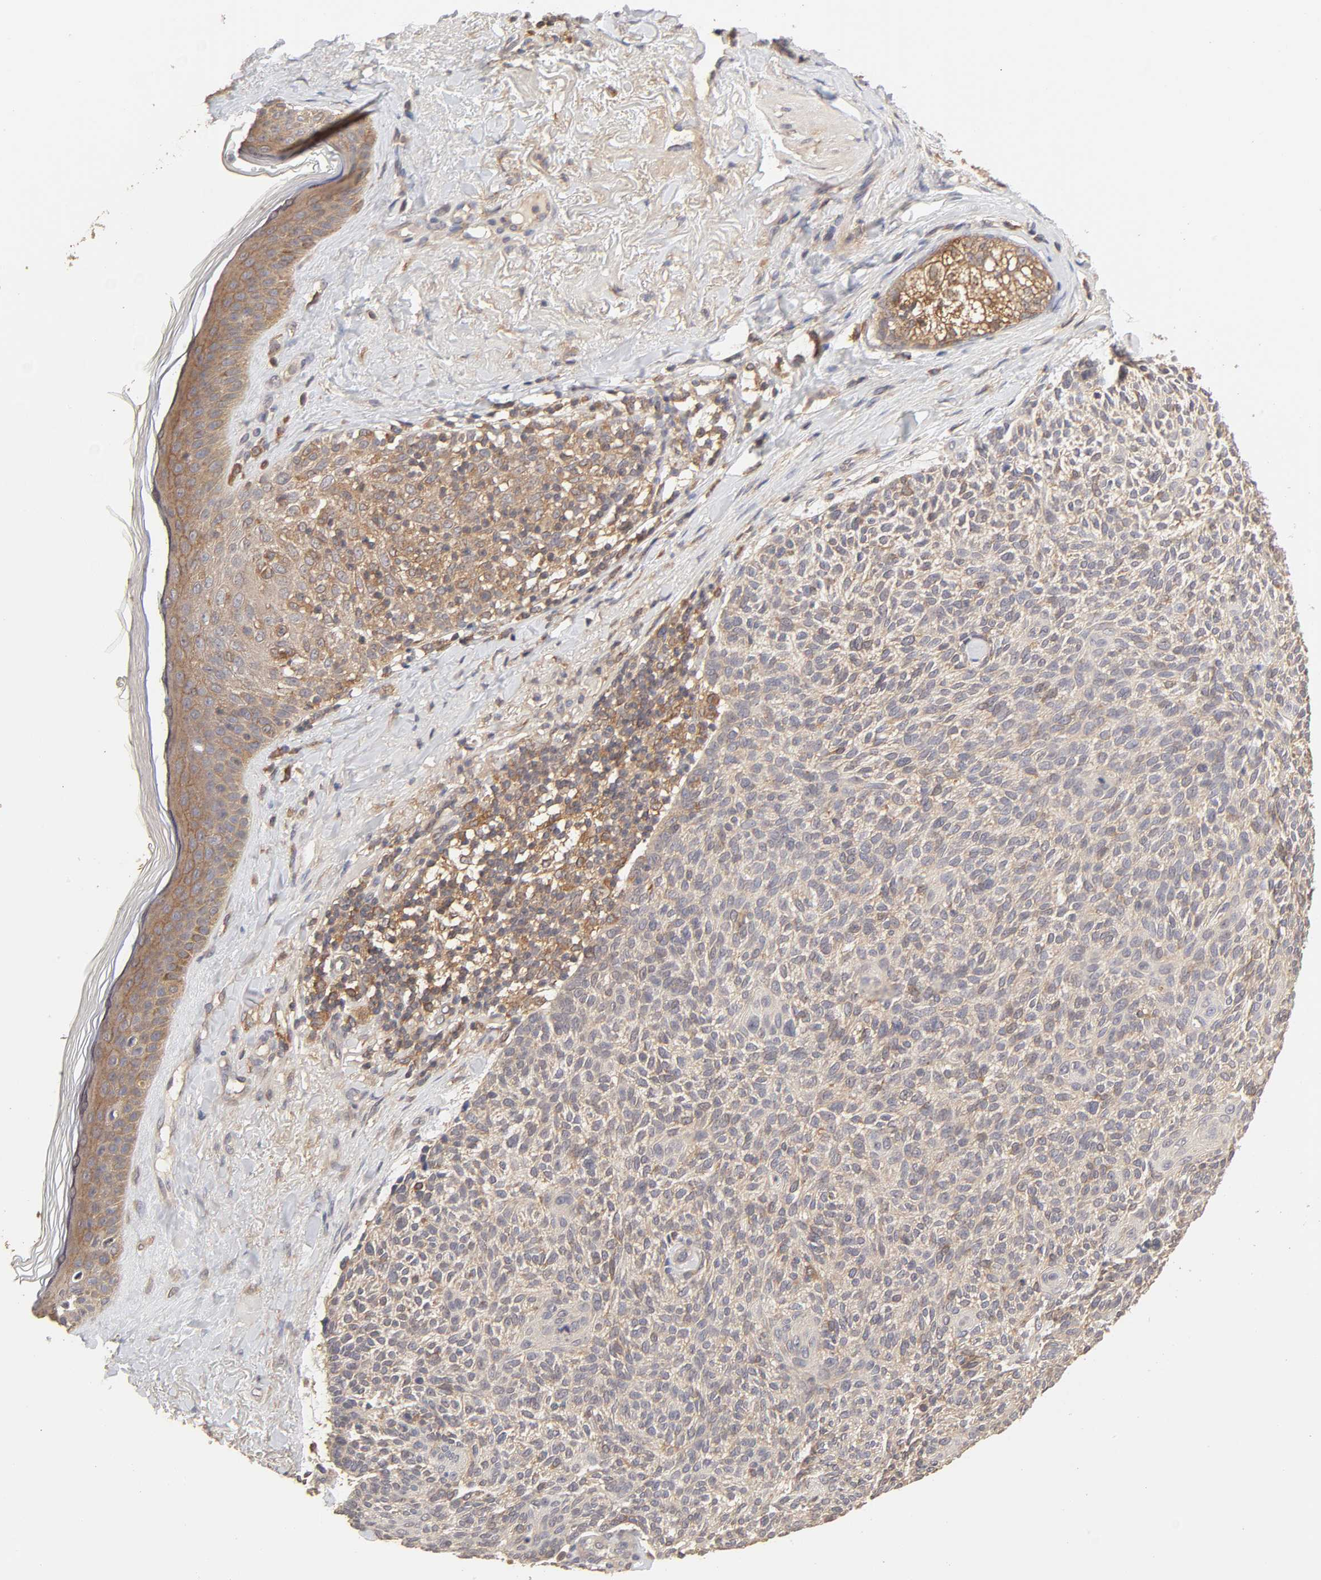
{"staining": {"intensity": "negative", "quantity": "none", "location": "none"}, "tissue": "skin cancer", "cell_type": "Tumor cells", "image_type": "cancer", "snomed": [{"axis": "morphology", "description": "Normal tissue, NOS"}, {"axis": "morphology", "description": "Basal cell carcinoma"}, {"axis": "topography", "description": "Skin"}], "caption": "This is an immunohistochemistry micrograph of skin cancer. There is no staining in tumor cells.", "gene": "AP1G2", "patient": {"sex": "female", "age": 70}}